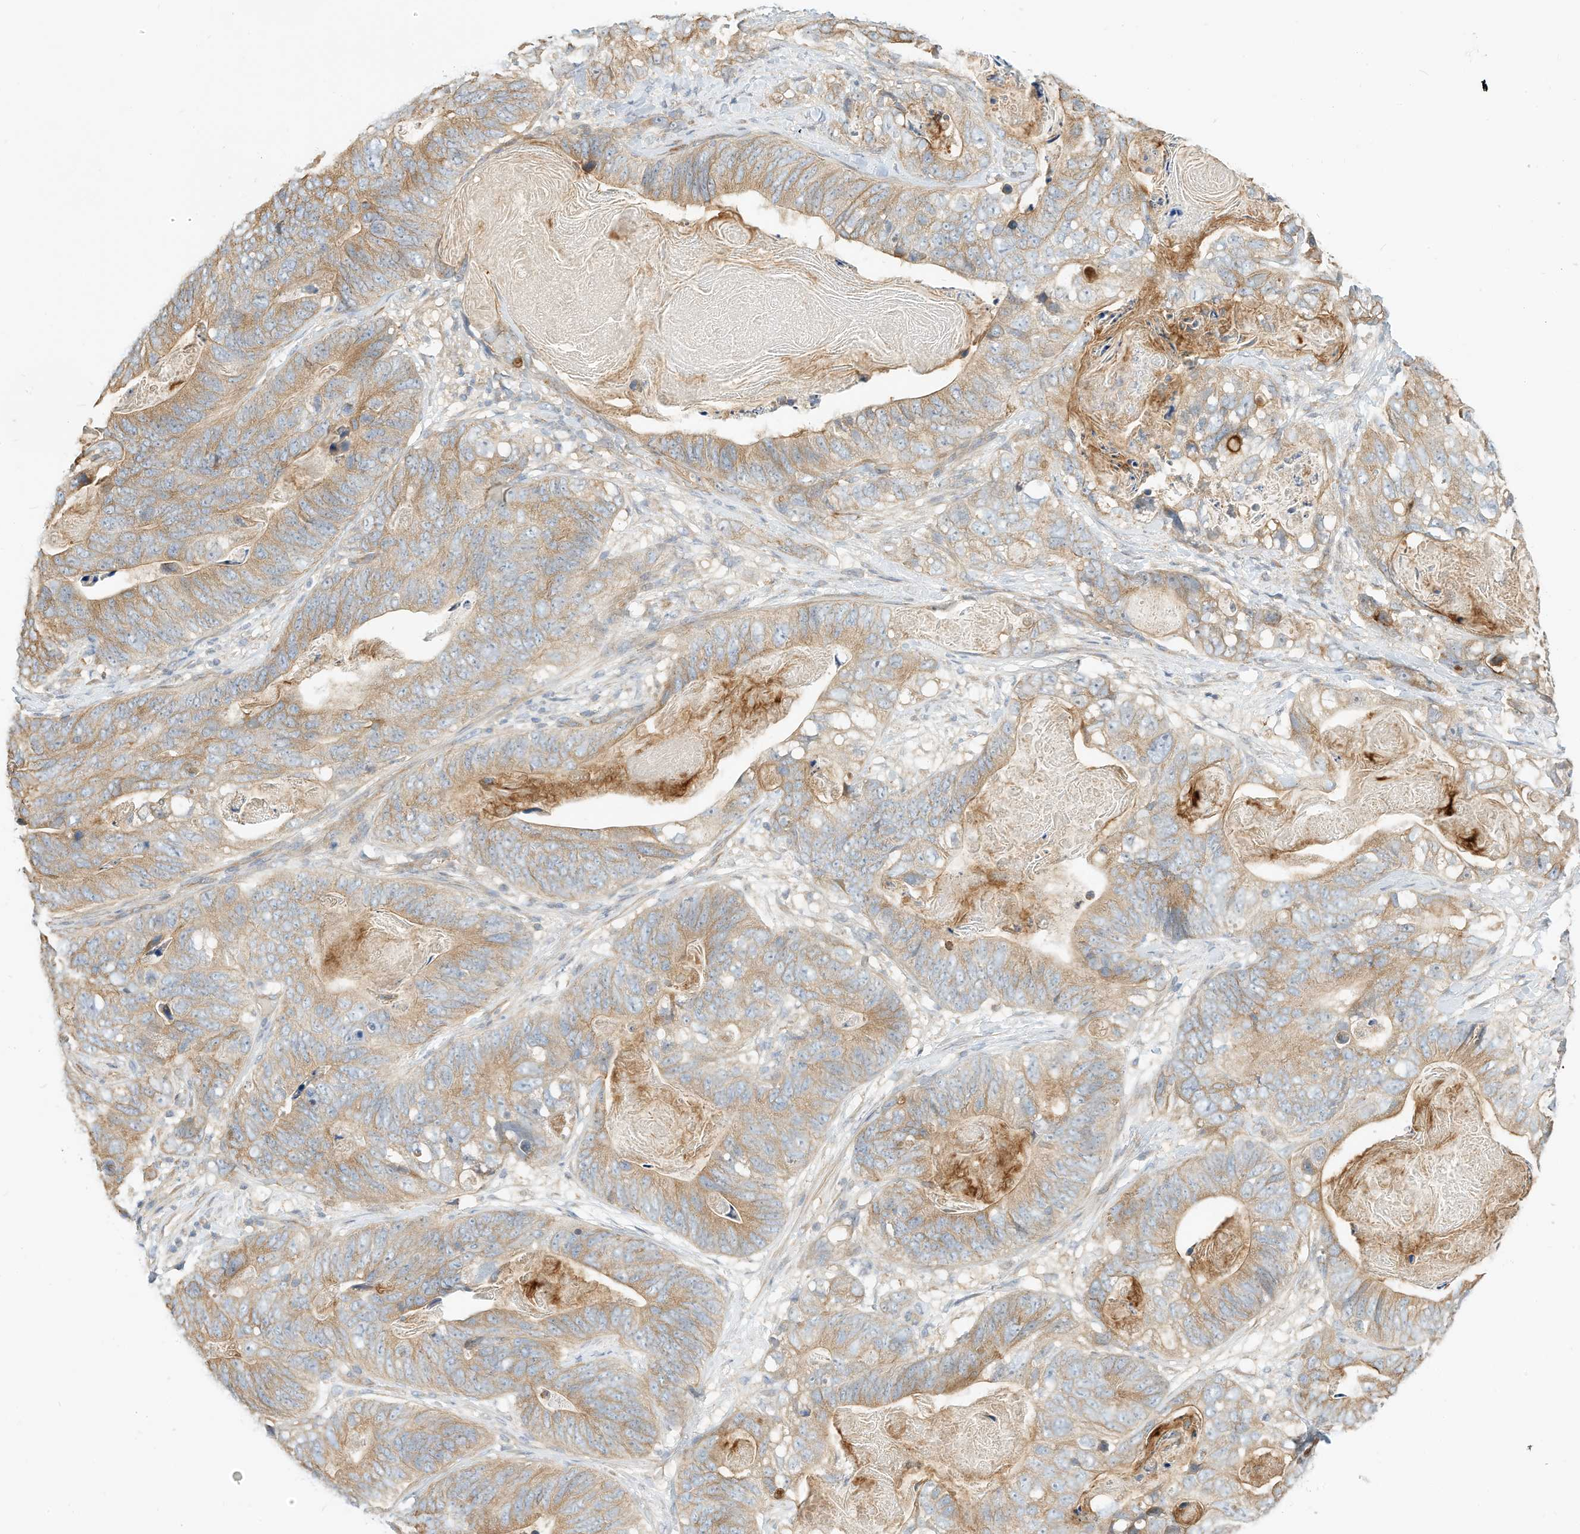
{"staining": {"intensity": "weak", "quantity": ">75%", "location": "cytoplasmic/membranous"}, "tissue": "stomach cancer", "cell_type": "Tumor cells", "image_type": "cancer", "snomed": [{"axis": "morphology", "description": "Normal tissue, NOS"}, {"axis": "morphology", "description": "Adenocarcinoma, NOS"}, {"axis": "topography", "description": "Stomach"}], "caption": "Protein expression analysis of human stomach cancer reveals weak cytoplasmic/membranous staining in about >75% of tumor cells.", "gene": "OFD1", "patient": {"sex": "female", "age": 89}}